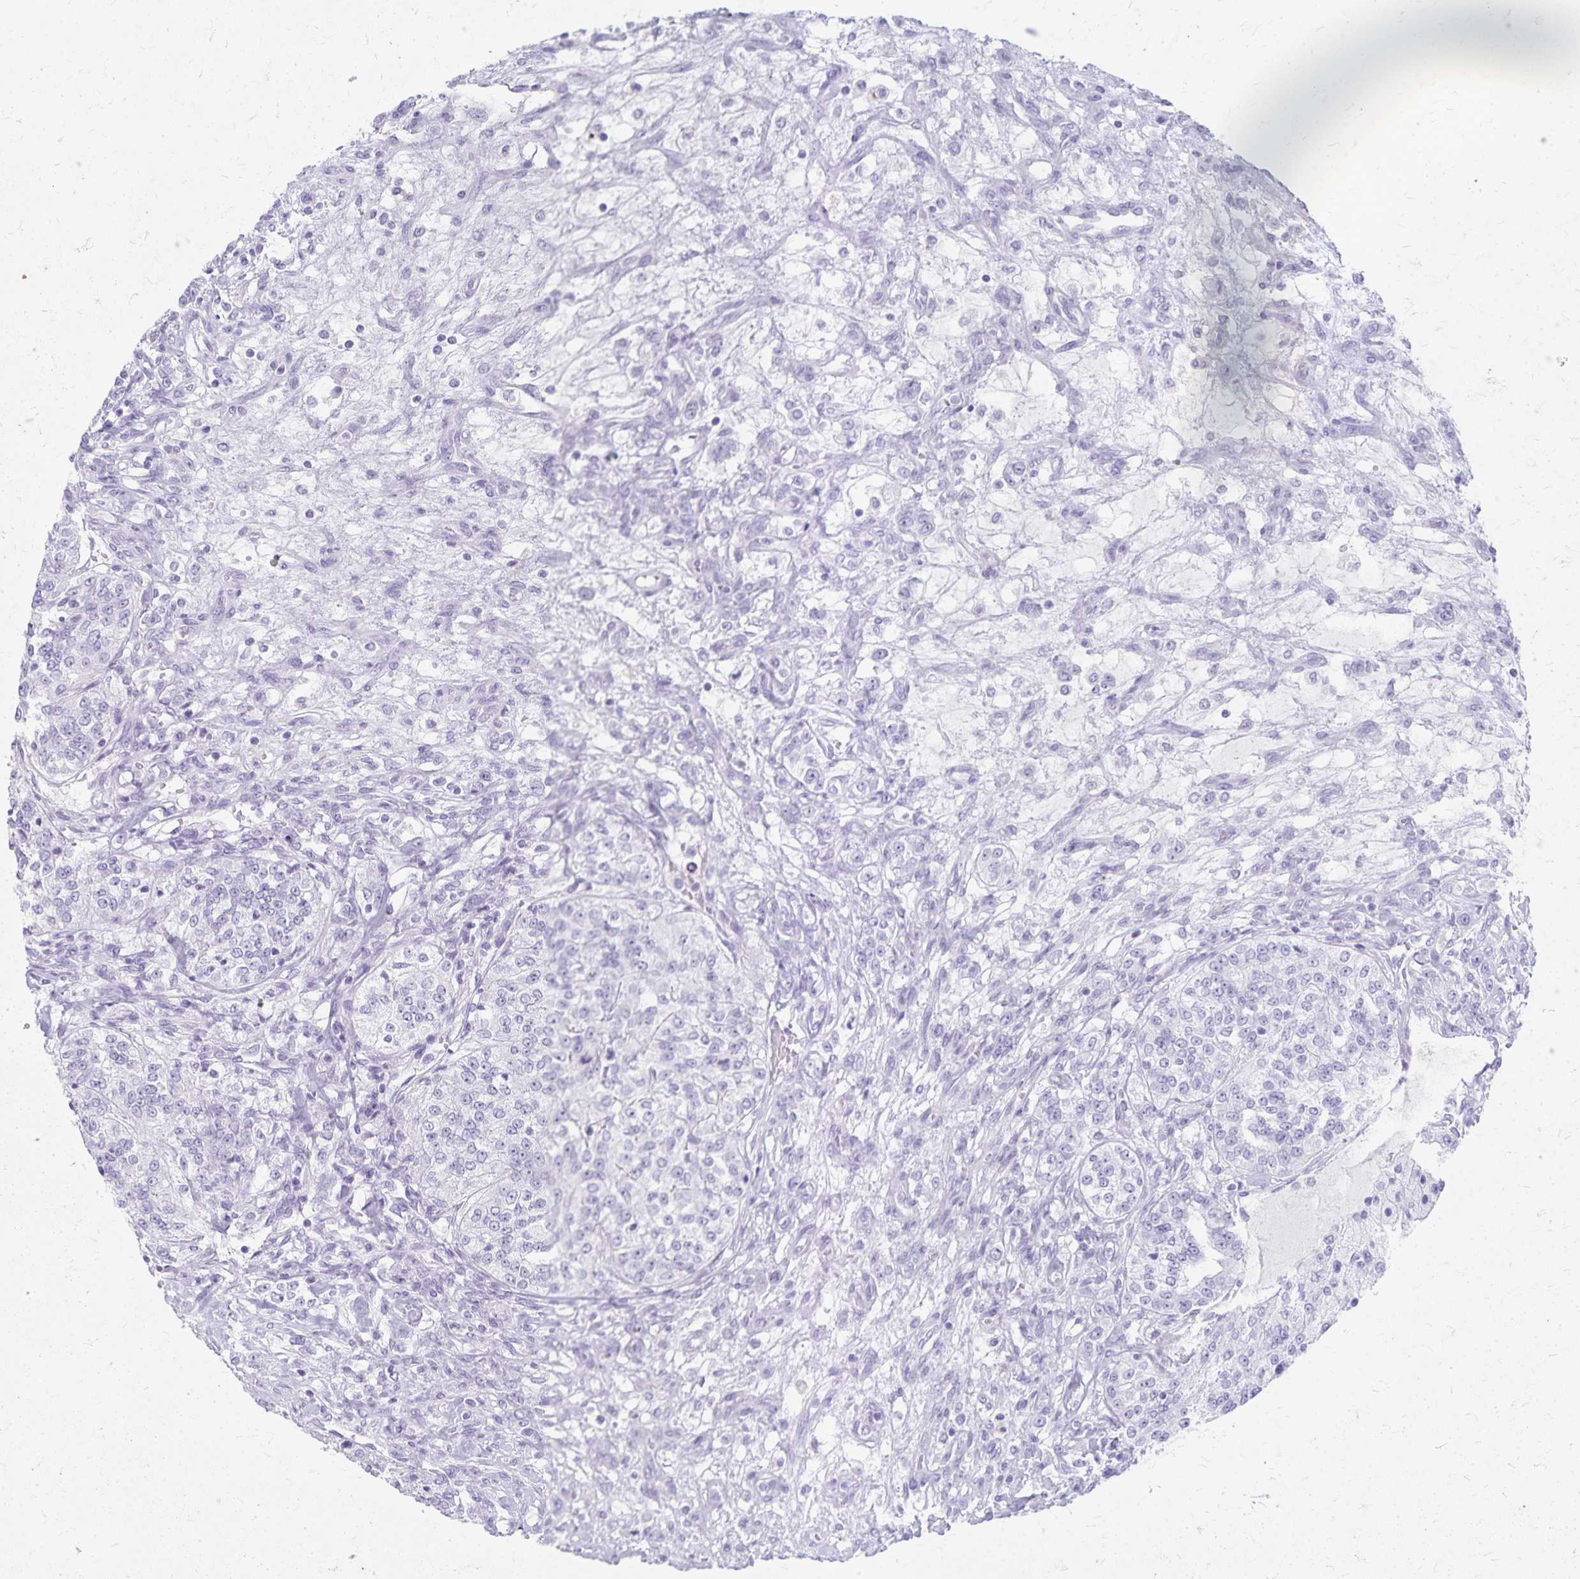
{"staining": {"intensity": "negative", "quantity": "none", "location": "none"}, "tissue": "renal cancer", "cell_type": "Tumor cells", "image_type": "cancer", "snomed": [{"axis": "morphology", "description": "Adenocarcinoma, NOS"}, {"axis": "topography", "description": "Kidney"}], "caption": "A micrograph of renal cancer stained for a protein demonstrates no brown staining in tumor cells.", "gene": "GPBAR1", "patient": {"sex": "female", "age": 63}}